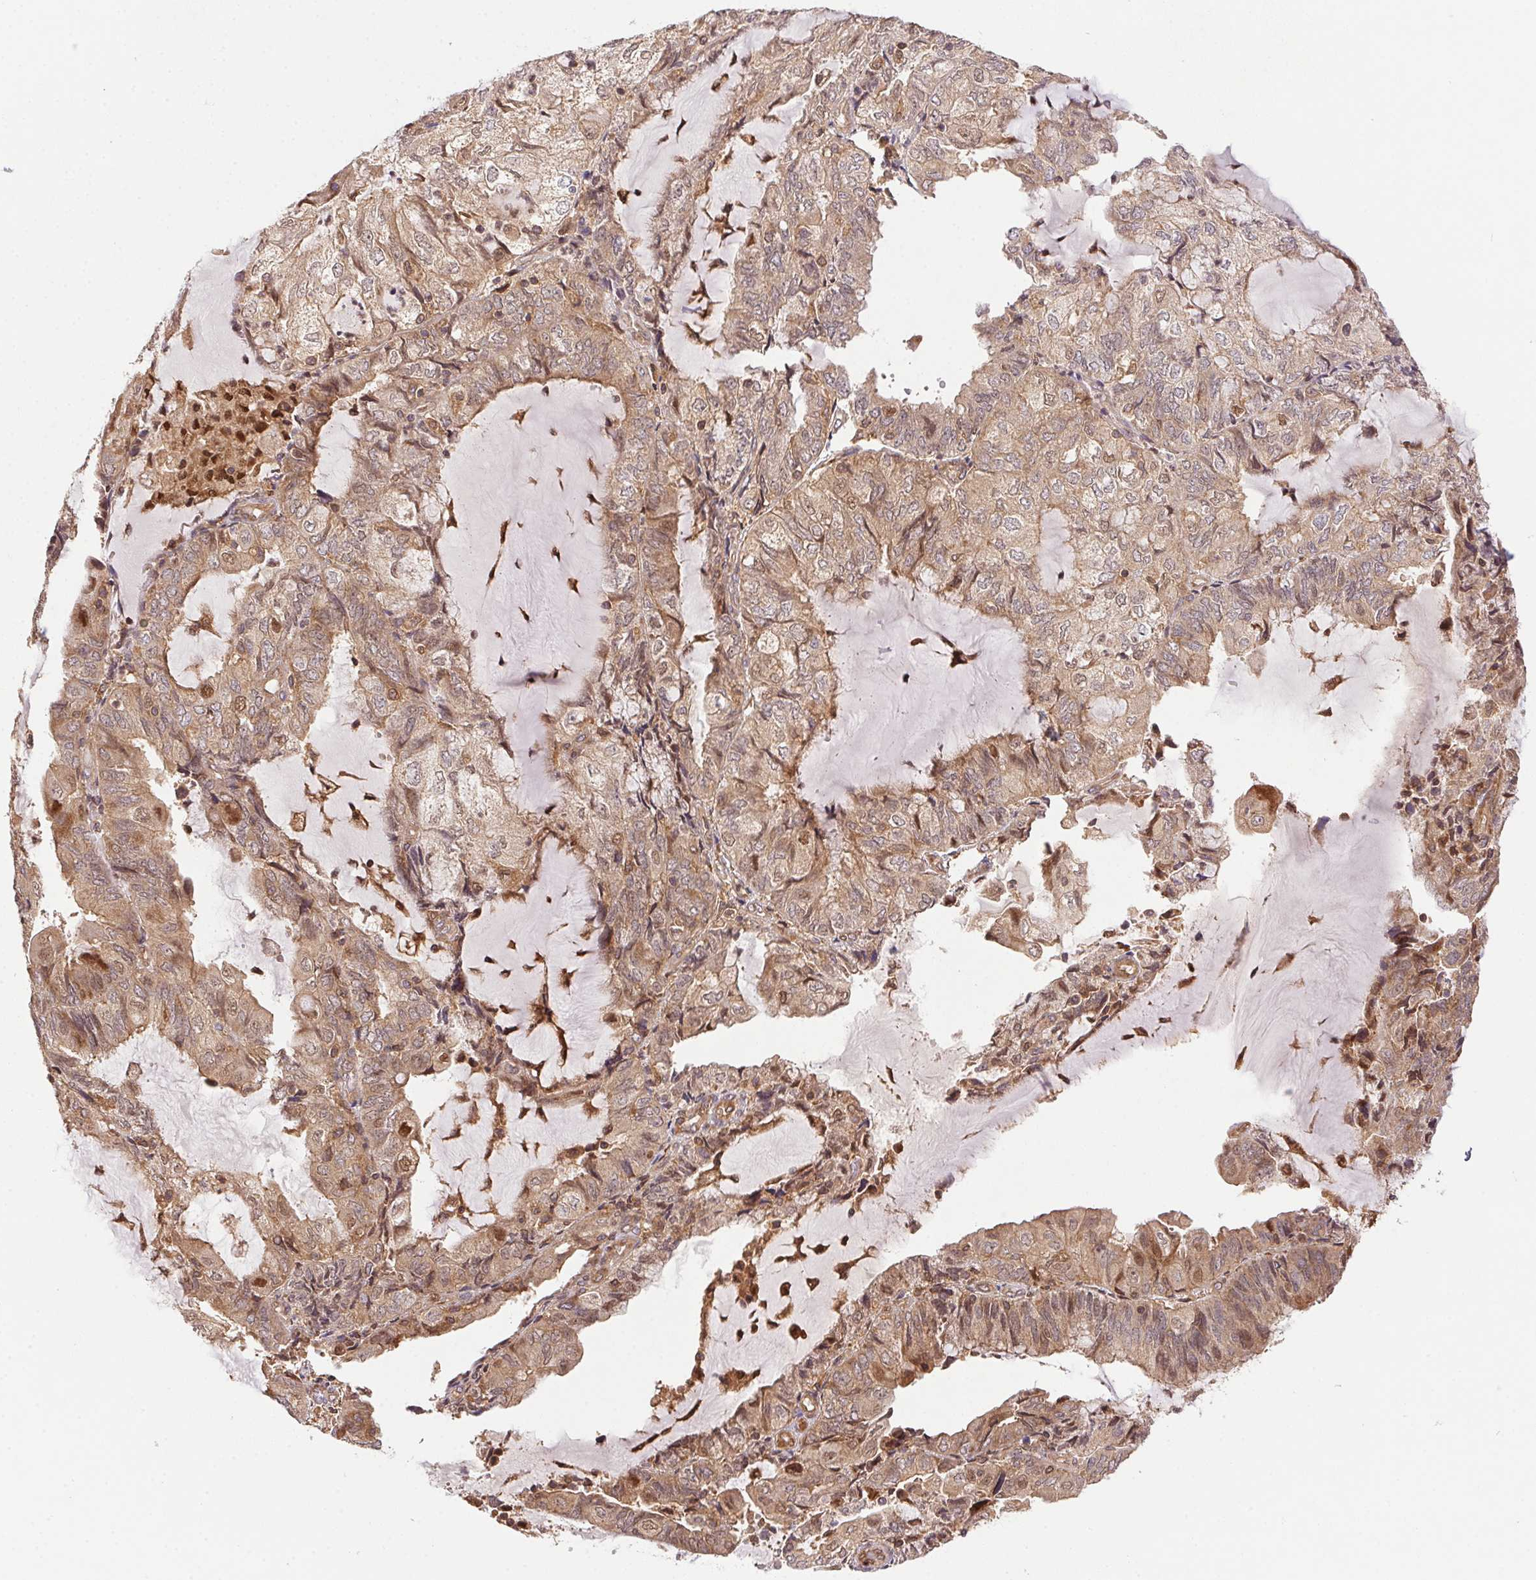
{"staining": {"intensity": "weak", "quantity": ">75%", "location": "cytoplasmic/membranous,nuclear"}, "tissue": "prostate cancer", "cell_type": "Tumor cells", "image_type": "cancer", "snomed": [{"axis": "morphology", "description": "Adenocarcinoma, High grade"}, {"axis": "topography", "description": "Prostate"}], "caption": "Immunohistochemistry (IHC) (DAB (3,3'-diaminobenzidine)) staining of human high-grade adenocarcinoma (prostate) exhibits weak cytoplasmic/membranous and nuclear protein staining in approximately >75% of tumor cells. The protein of interest is shown in brown color, while the nuclei are stained blue.", "gene": "MEX3D", "patient": {"sex": "male", "age": 68}}